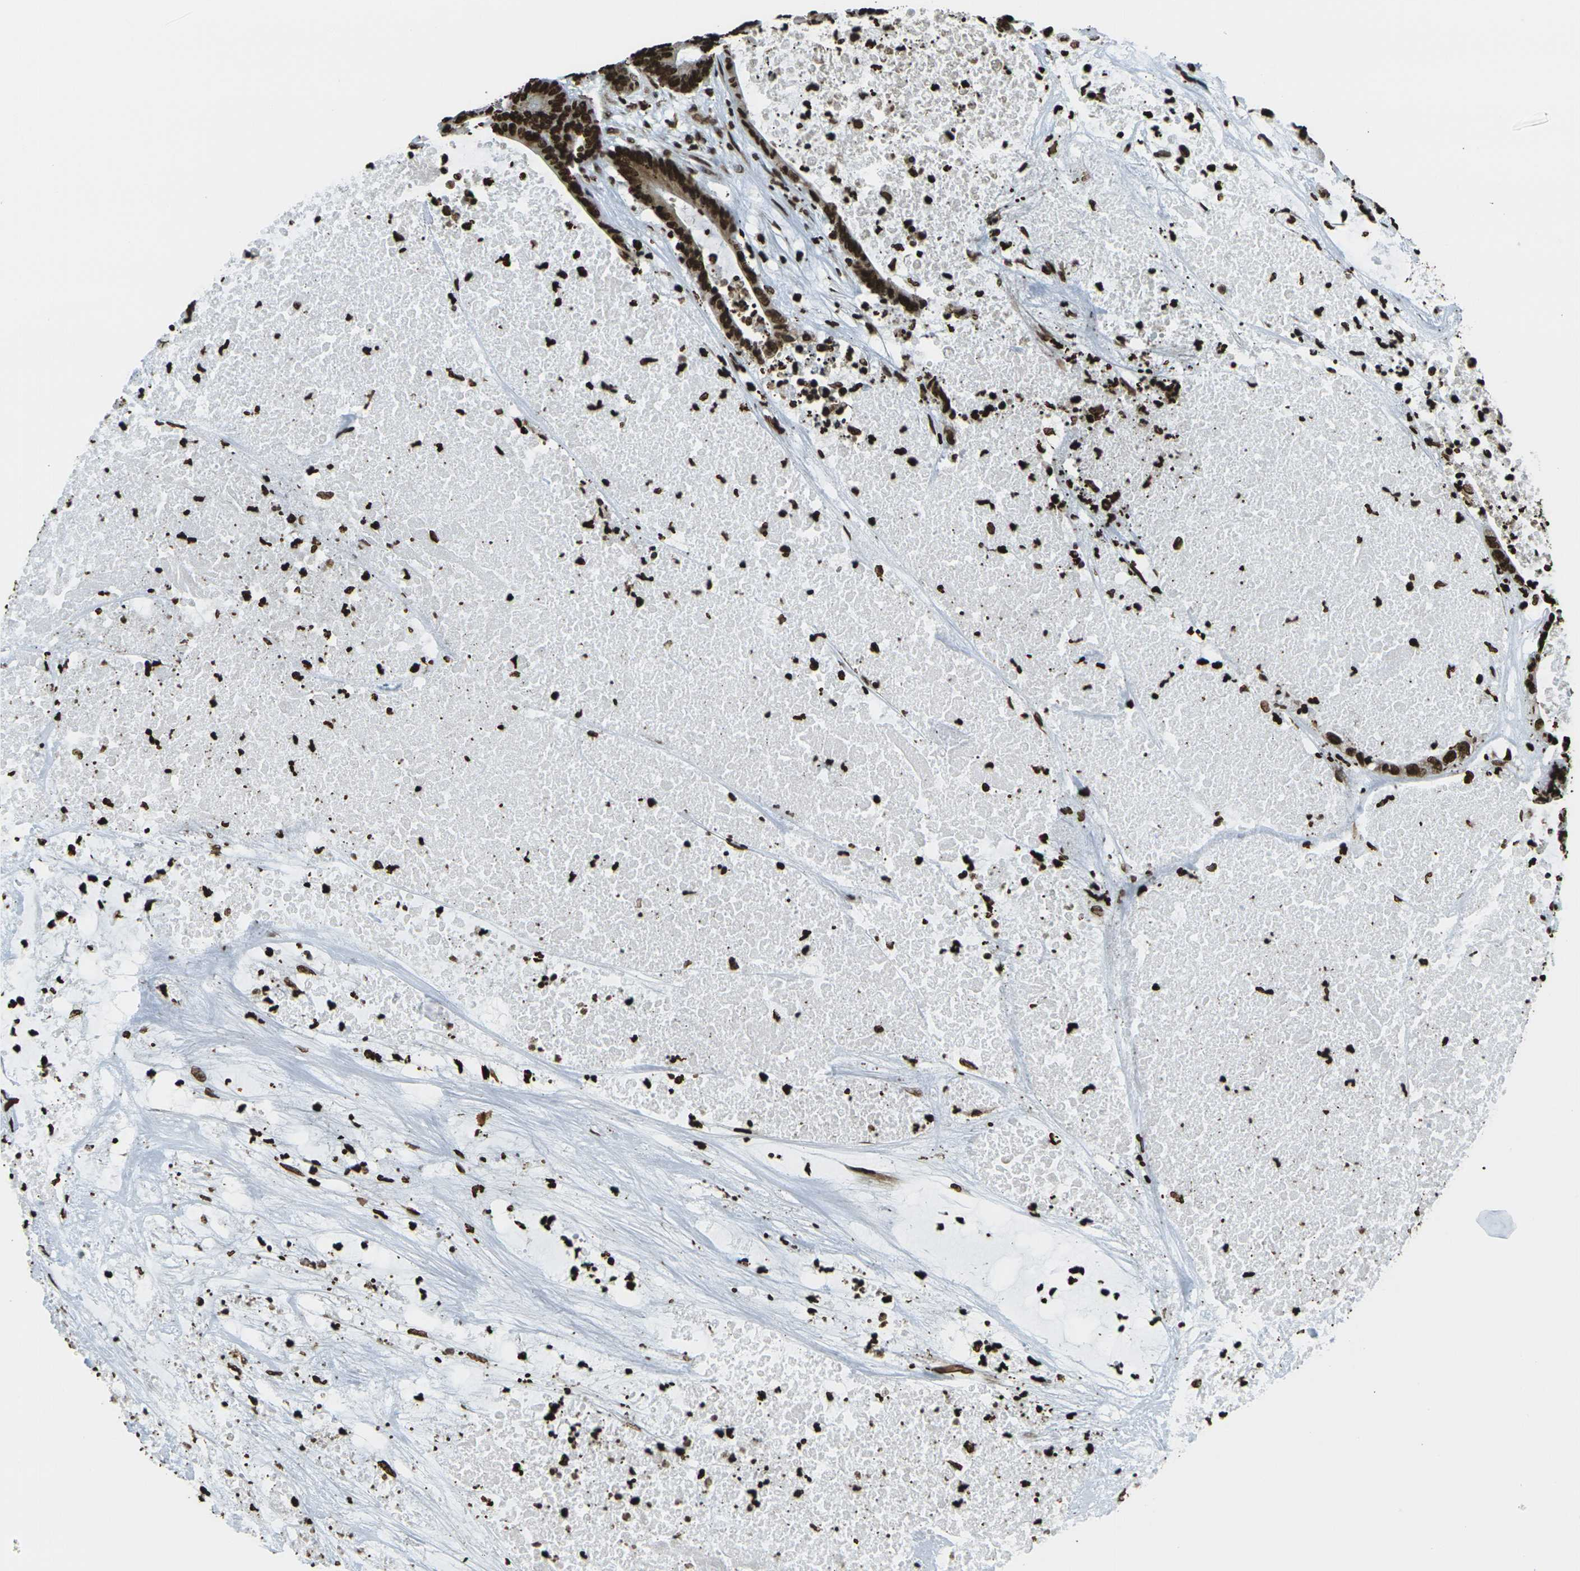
{"staining": {"intensity": "strong", "quantity": ">75%", "location": "nuclear"}, "tissue": "colorectal cancer", "cell_type": "Tumor cells", "image_type": "cancer", "snomed": [{"axis": "morphology", "description": "Adenocarcinoma, NOS"}, {"axis": "topography", "description": "Colon"}], "caption": "The image exhibits immunohistochemical staining of colorectal cancer (adenocarcinoma). There is strong nuclear staining is seen in approximately >75% of tumor cells.", "gene": "H1-2", "patient": {"sex": "female", "age": 84}}